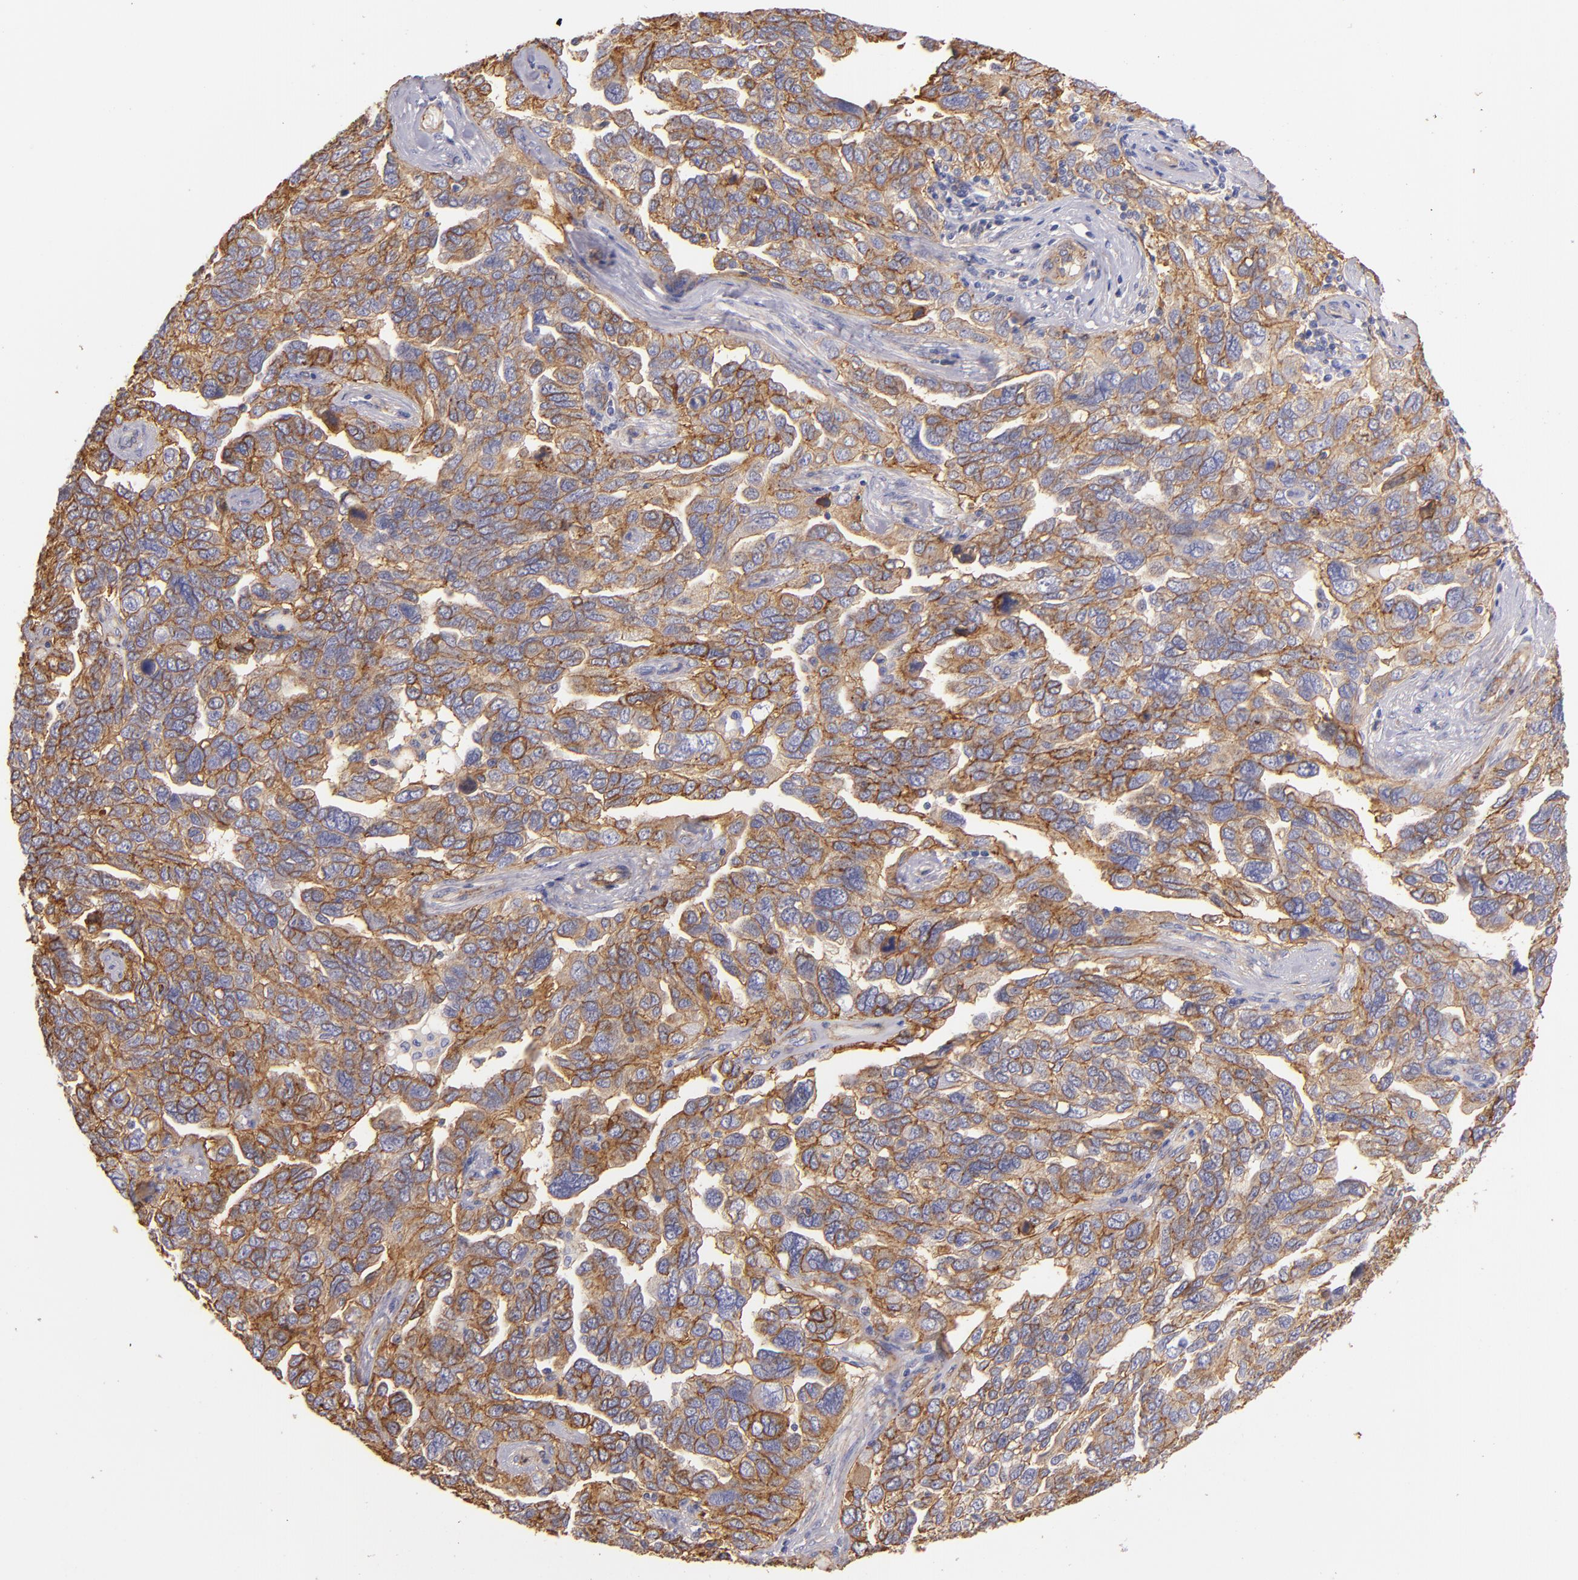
{"staining": {"intensity": "moderate", "quantity": ">75%", "location": "cytoplasmic/membranous"}, "tissue": "ovarian cancer", "cell_type": "Tumor cells", "image_type": "cancer", "snomed": [{"axis": "morphology", "description": "Cystadenocarcinoma, serous, NOS"}, {"axis": "topography", "description": "Ovary"}], "caption": "Immunohistochemistry (DAB (3,3'-diaminobenzidine)) staining of human ovarian cancer (serous cystadenocarcinoma) reveals moderate cytoplasmic/membranous protein positivity in approximately >75% of tumor cells.", "gene": "CD151", "patient": {"sex": "female", "age": 64}}